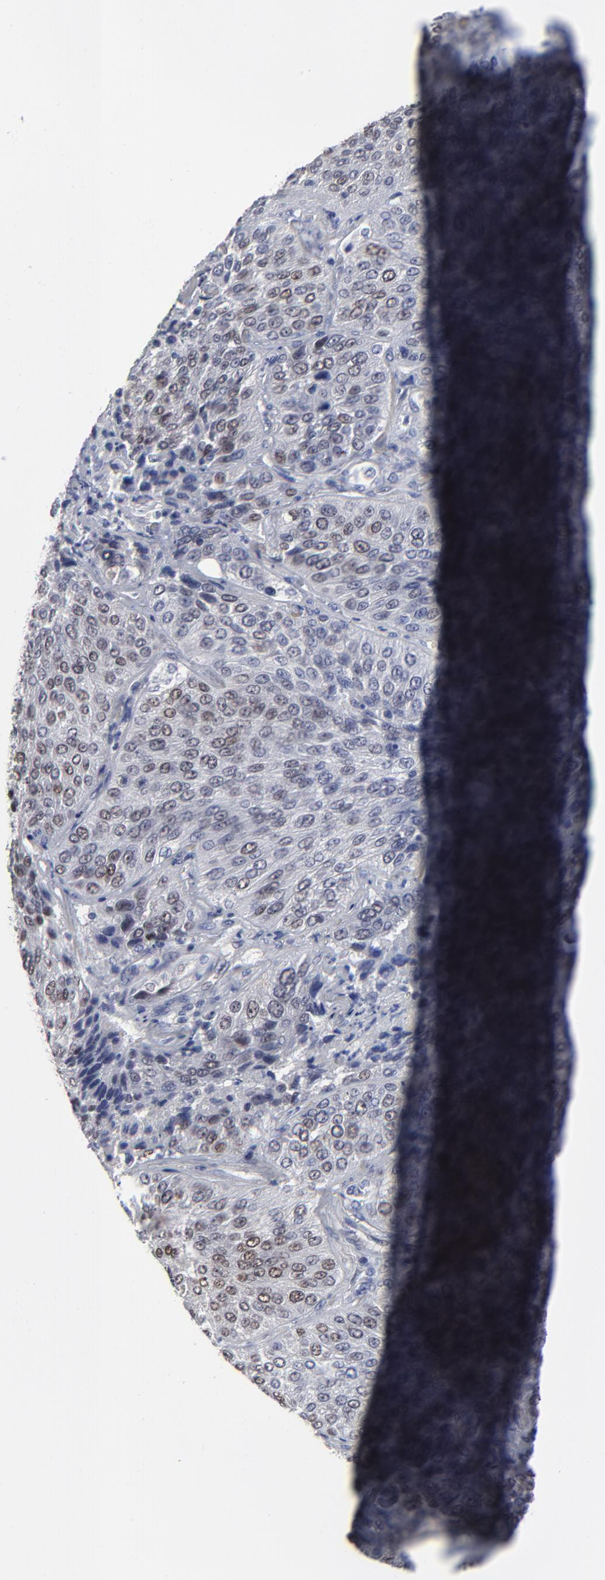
{"staining": {"intensity": "weak", "quantity": "25%-75%", "location": "nuclear"}, "tissue": "lung cancer", "cell_type": "Tumor cells", "image_type": "cancer", "snomed": [{"axis": "morphology", "description": "Squamous cell carcinoma, NOS"}, {"axis": "topography", "description": "Lung"}], "caption": "The histopathology image reveals a brown stain indicating the presence of a protein in the nuclear of tumor cells in lung squamous cell carcinoma.", "gene": "MAGEA10", "patient": {"sex": "male", "age": 54}}